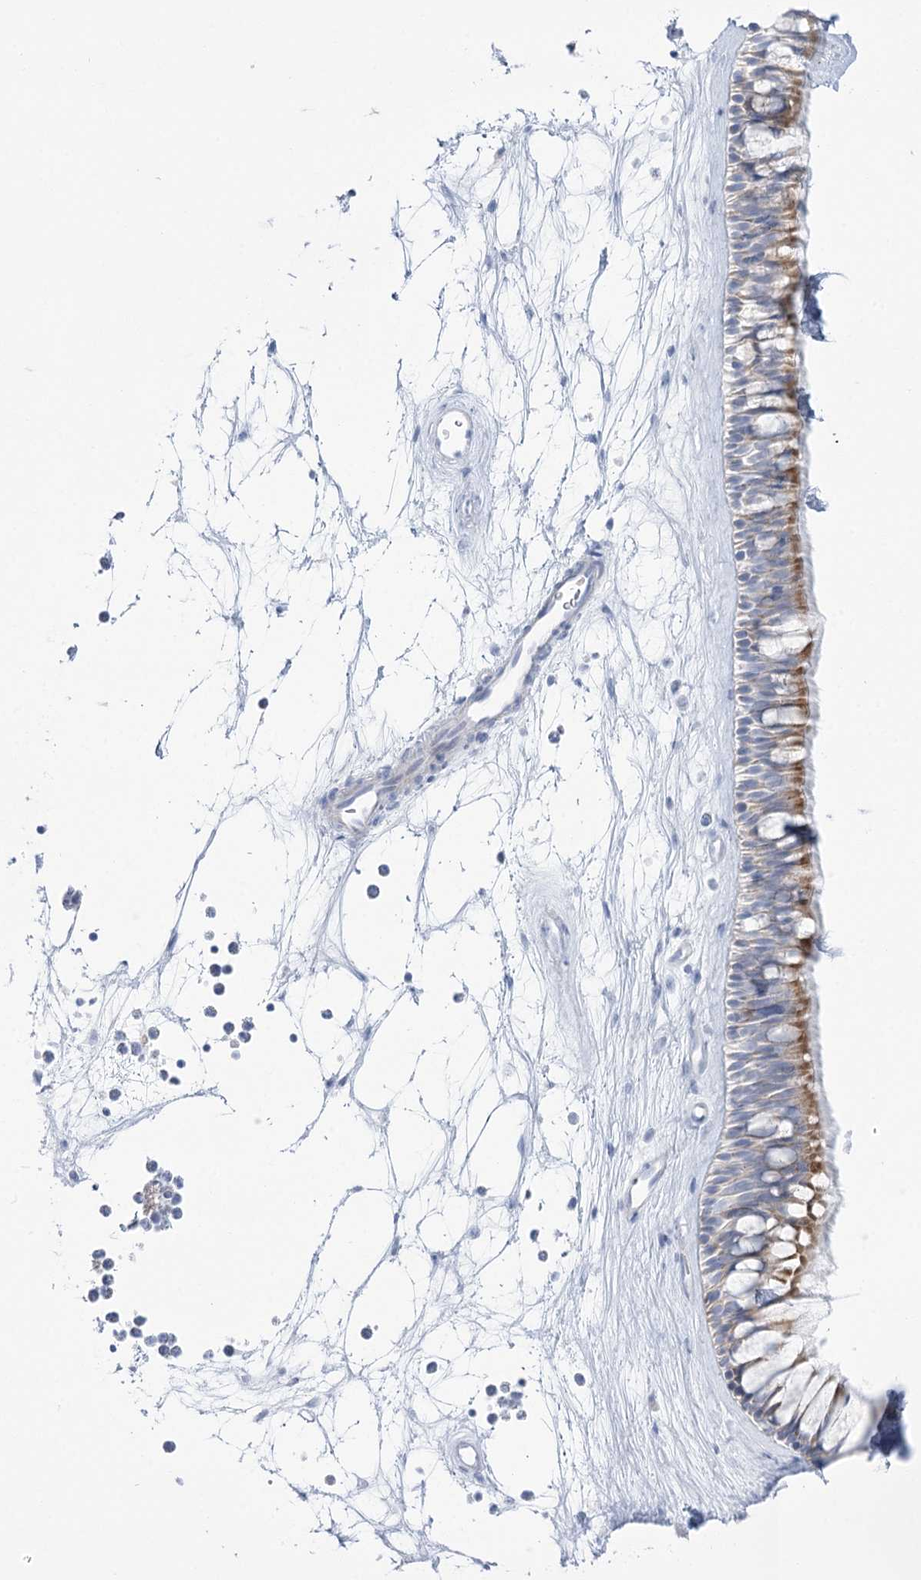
{"staining": {"intensity": "moderate", "quantity": "25%-75%", "location": "cytoplasmic/membranous"}, "tissue": "nasopharynx", "cell_type": "Respiratory epithelial cells", "image_type": "normal", "snomed": [{"axis": "morphology", "description": "Normal tissue, NOS"}, {"axis": "topography", "description": "Nasopharynx"}], "caption": "This image demonstrates immunohistochemistry staining of normal human nasopharynx, with medium moderate cytoplasmic/membranous staining in about 25%-75% of respiratory epithelial cells.", "gene": "SIAE", "patient": {"sex": "male", "age": 64}}